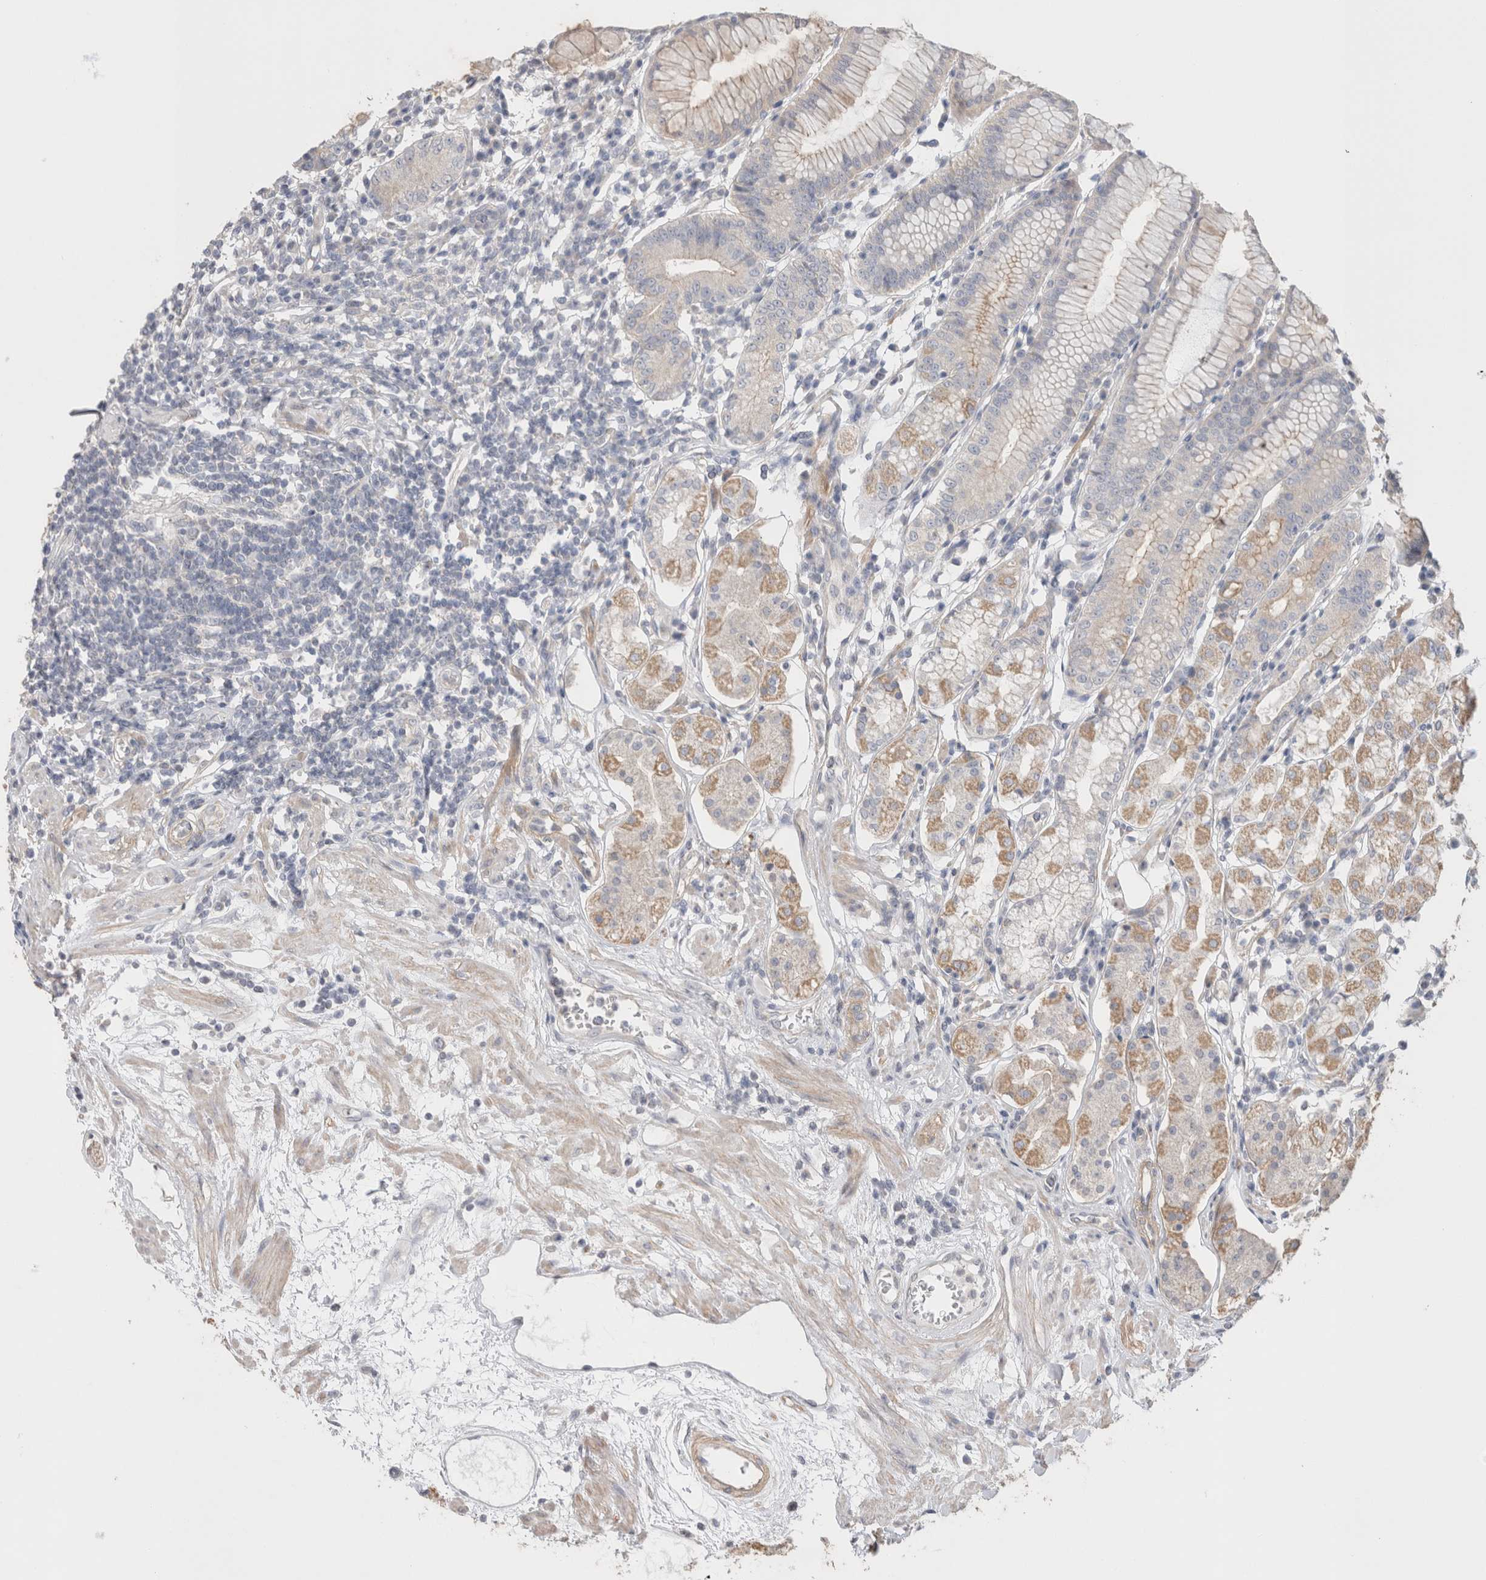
{"staining": {"intensity": "moderate", "quantity": "<25%", "location": "cytoplasmic/membranous"}, "tissue": "stomach", "cell_type": "Glandular cells", "image_type": "normal", "snomed": [{"axis": "morphology", "description": "Normal tissue, NOS"}, {"axis": "topography", "description": "Stomach"}, {"axis": "topography", "description": "Stomach, lower"}], "caption": "Protein staining by immunohistochemistry (IHC) exhibits moderate cytoplasmic/membranous positivity in approximately <25% of glandular cells in benign stomach.", "gene": "DMD", "patient": {"sex": "female", "age": 56}}